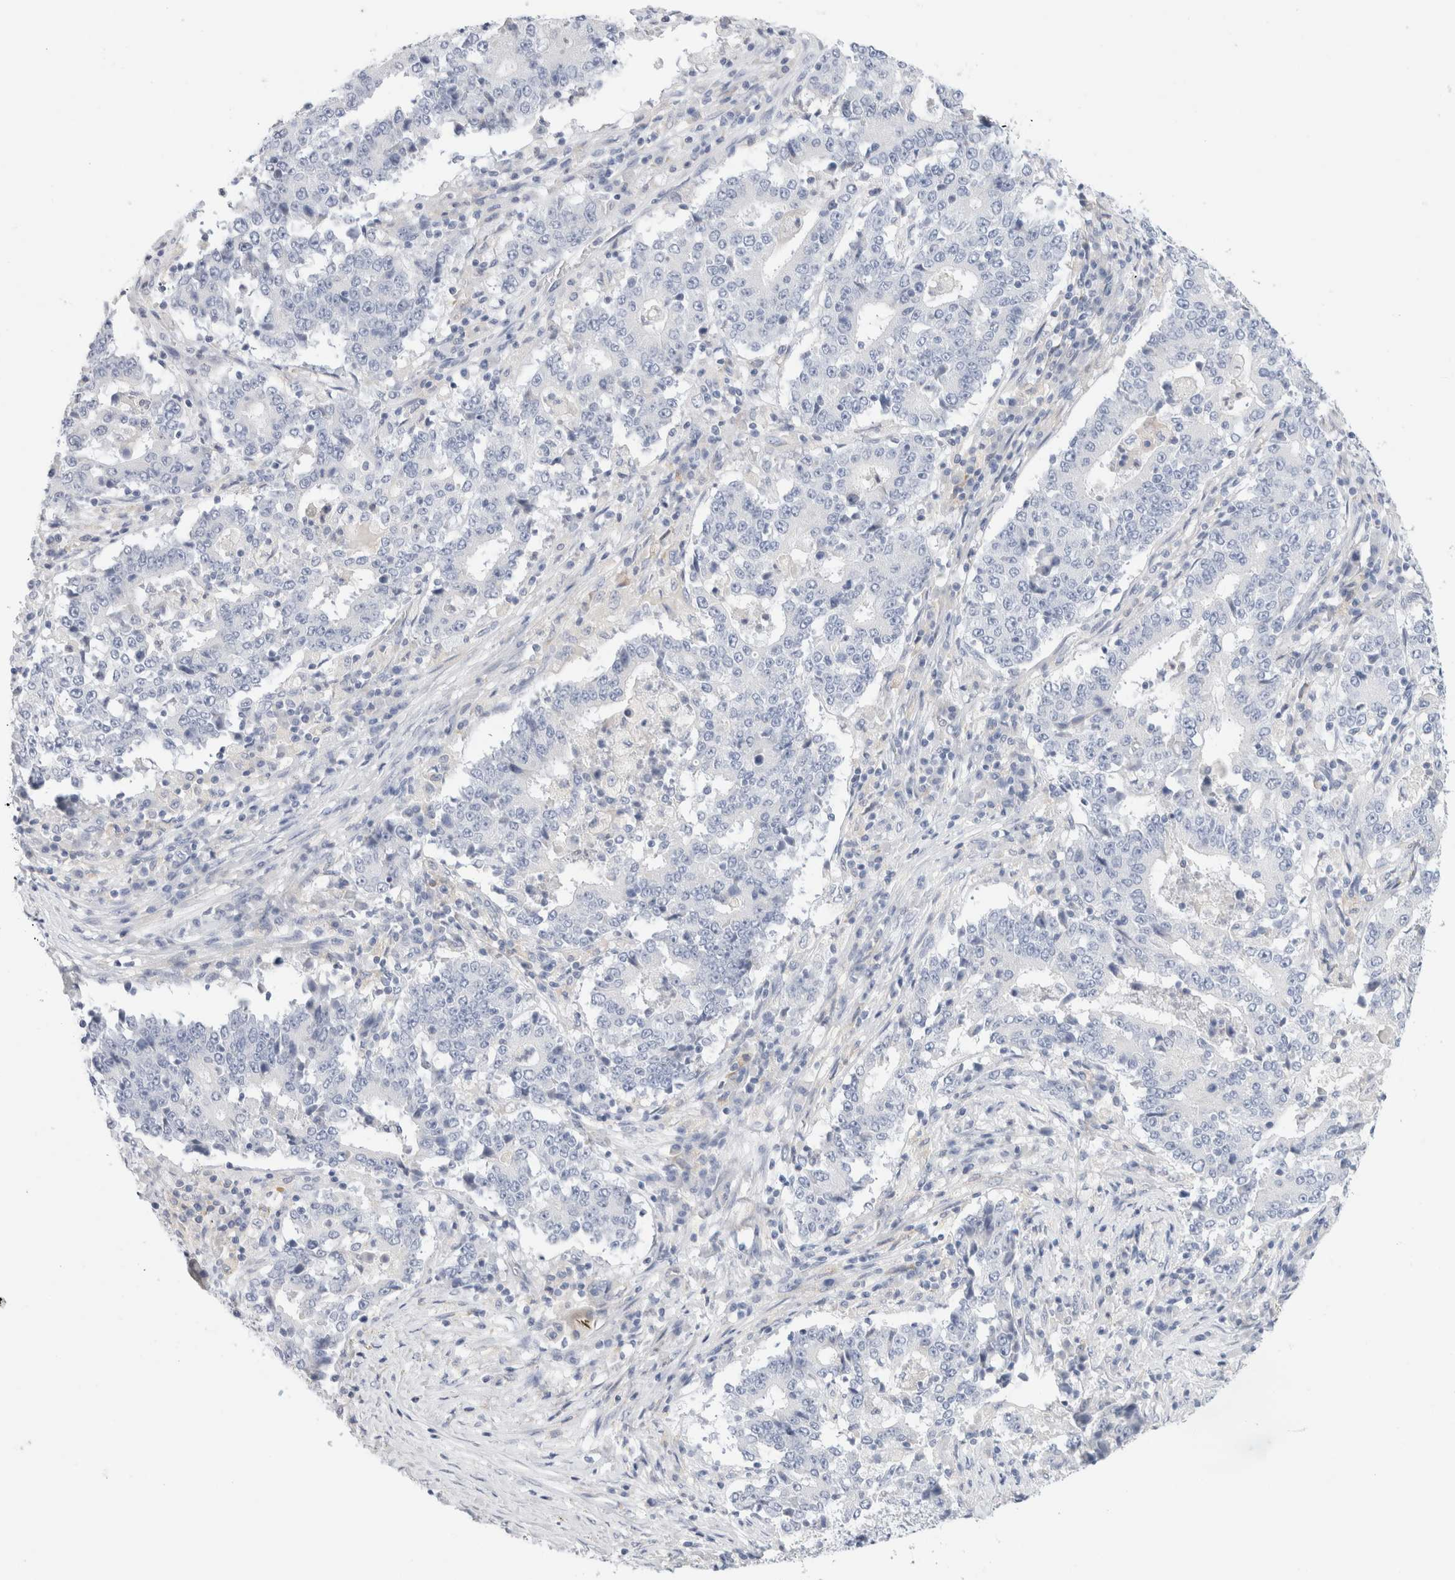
{"staining": {"intensity": "negative", "quantity": "none", "location": "none"}, "tissue": "stomach cancer", "cell_type": "Tumor cells", "image_type": "cancer", "snomed": [{"axis": "morphology", "description": "Adenocarcinoma, NOS"}, {"axis": "topography", "description": "Stomach"}], "caption": "DAB (3,3'-diaminobenzidine) immunohistochemical staining of human stomach cancer displays no significant expression in tumor cells.", "gene": "ADAM30", "patient": {"sex": "male", "age": 59}}